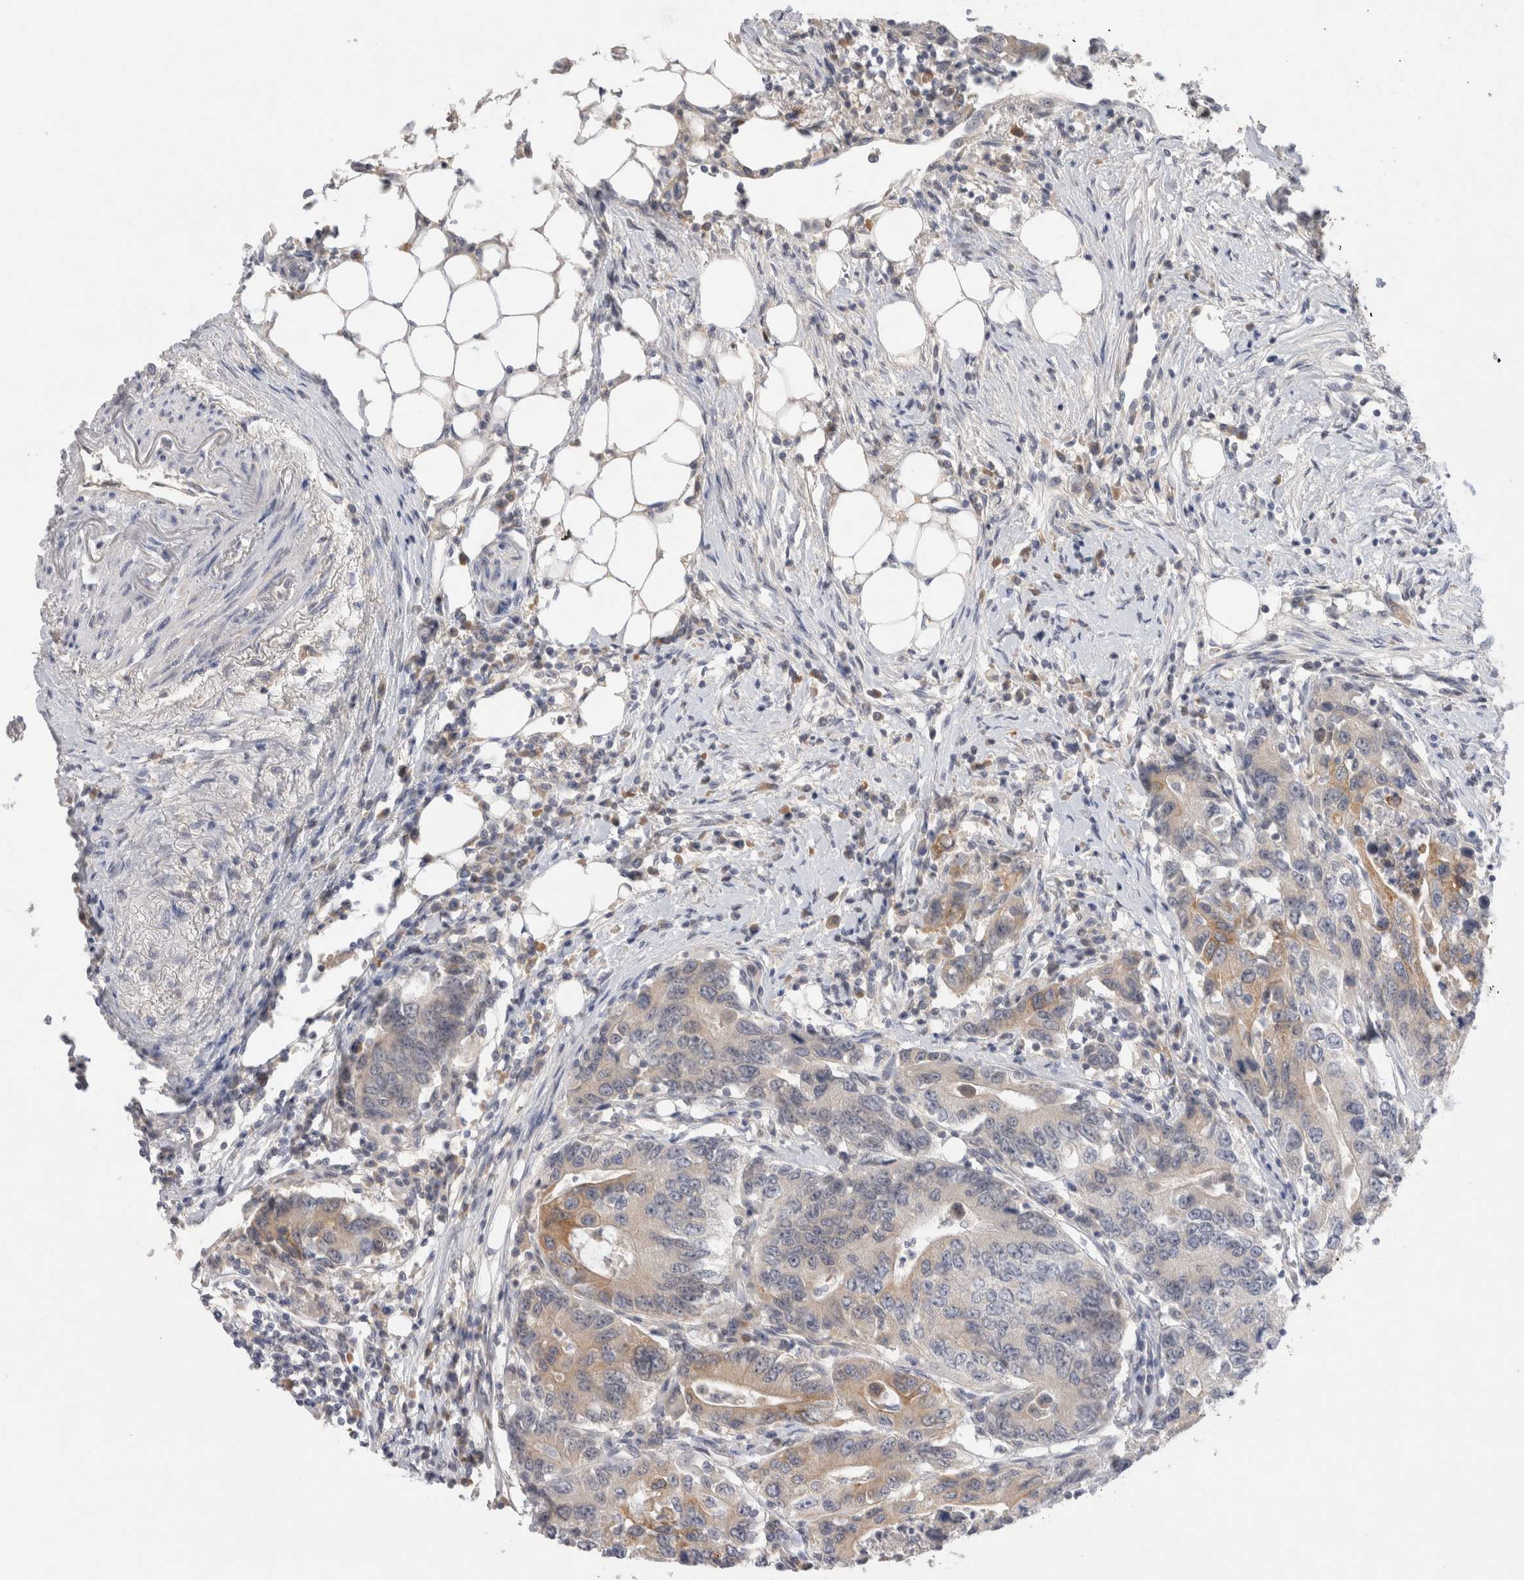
{"staining": {"intensity": "weak", "quantity": "25%-75%", "location": "cytoplasmic/membranous"}, "tissue": "colorectal cancer", "cell_type": "Tumor cells", "image_type": "cancer", "snomed": [{"axis": "morphology", "description": "Adenocarcinoma, NOS"}, {"axis": "topography", "description": "Colon"}], "caption": "IHC (DAB (3,3'-diaminobenzidine)) staining of human colorectal cancer (adenocarcinoma) displays weak cytoplasmic/membranous protein staining in approximately 25%-75% of tumor cells.", "gene": "GAS1", "patient": {"sex": "female", "age": 77}}